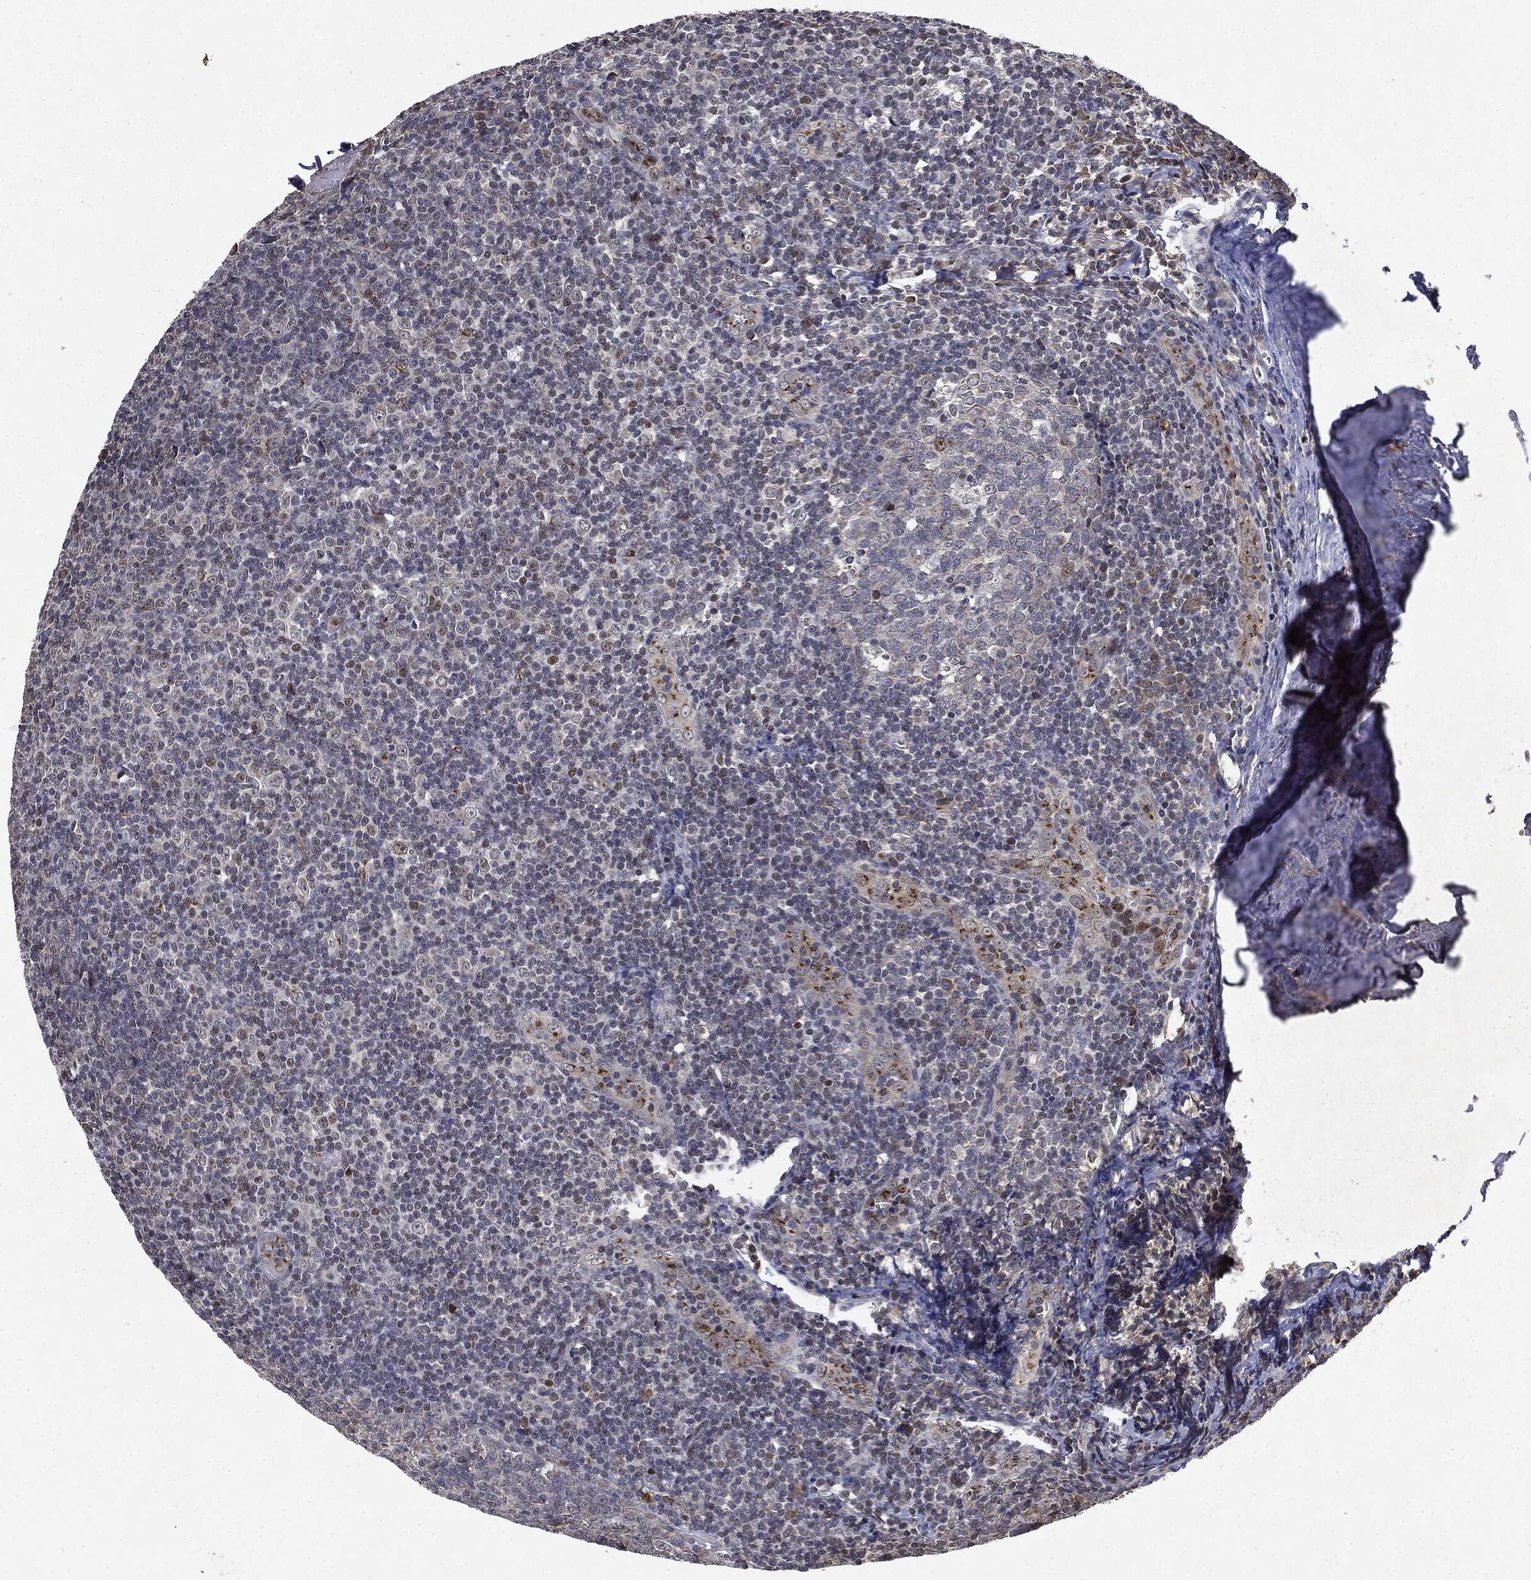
{"staining": {"intensity": "weak", "quantity": "<25%", "location": "nuclear"}, "tissue": "tonsil", "cell_type": "Germinal center cells", "image_type": "normal", "snomed": [{"axis": "morphology", "description": "Normal tissue, NOS"}, {"axis": "topography", "description": "Tonsil"}], "caption": "High magnification brightfield microscopy of unremarkable tonsil stained with DAB (3,3'-diaminobenzidine) (brown) and counterstained with hematoxylin (blue): germinal center cells show no significant expression.", "gene": "PLPPR2", "patient": {"sex": "male", "age": 20}}